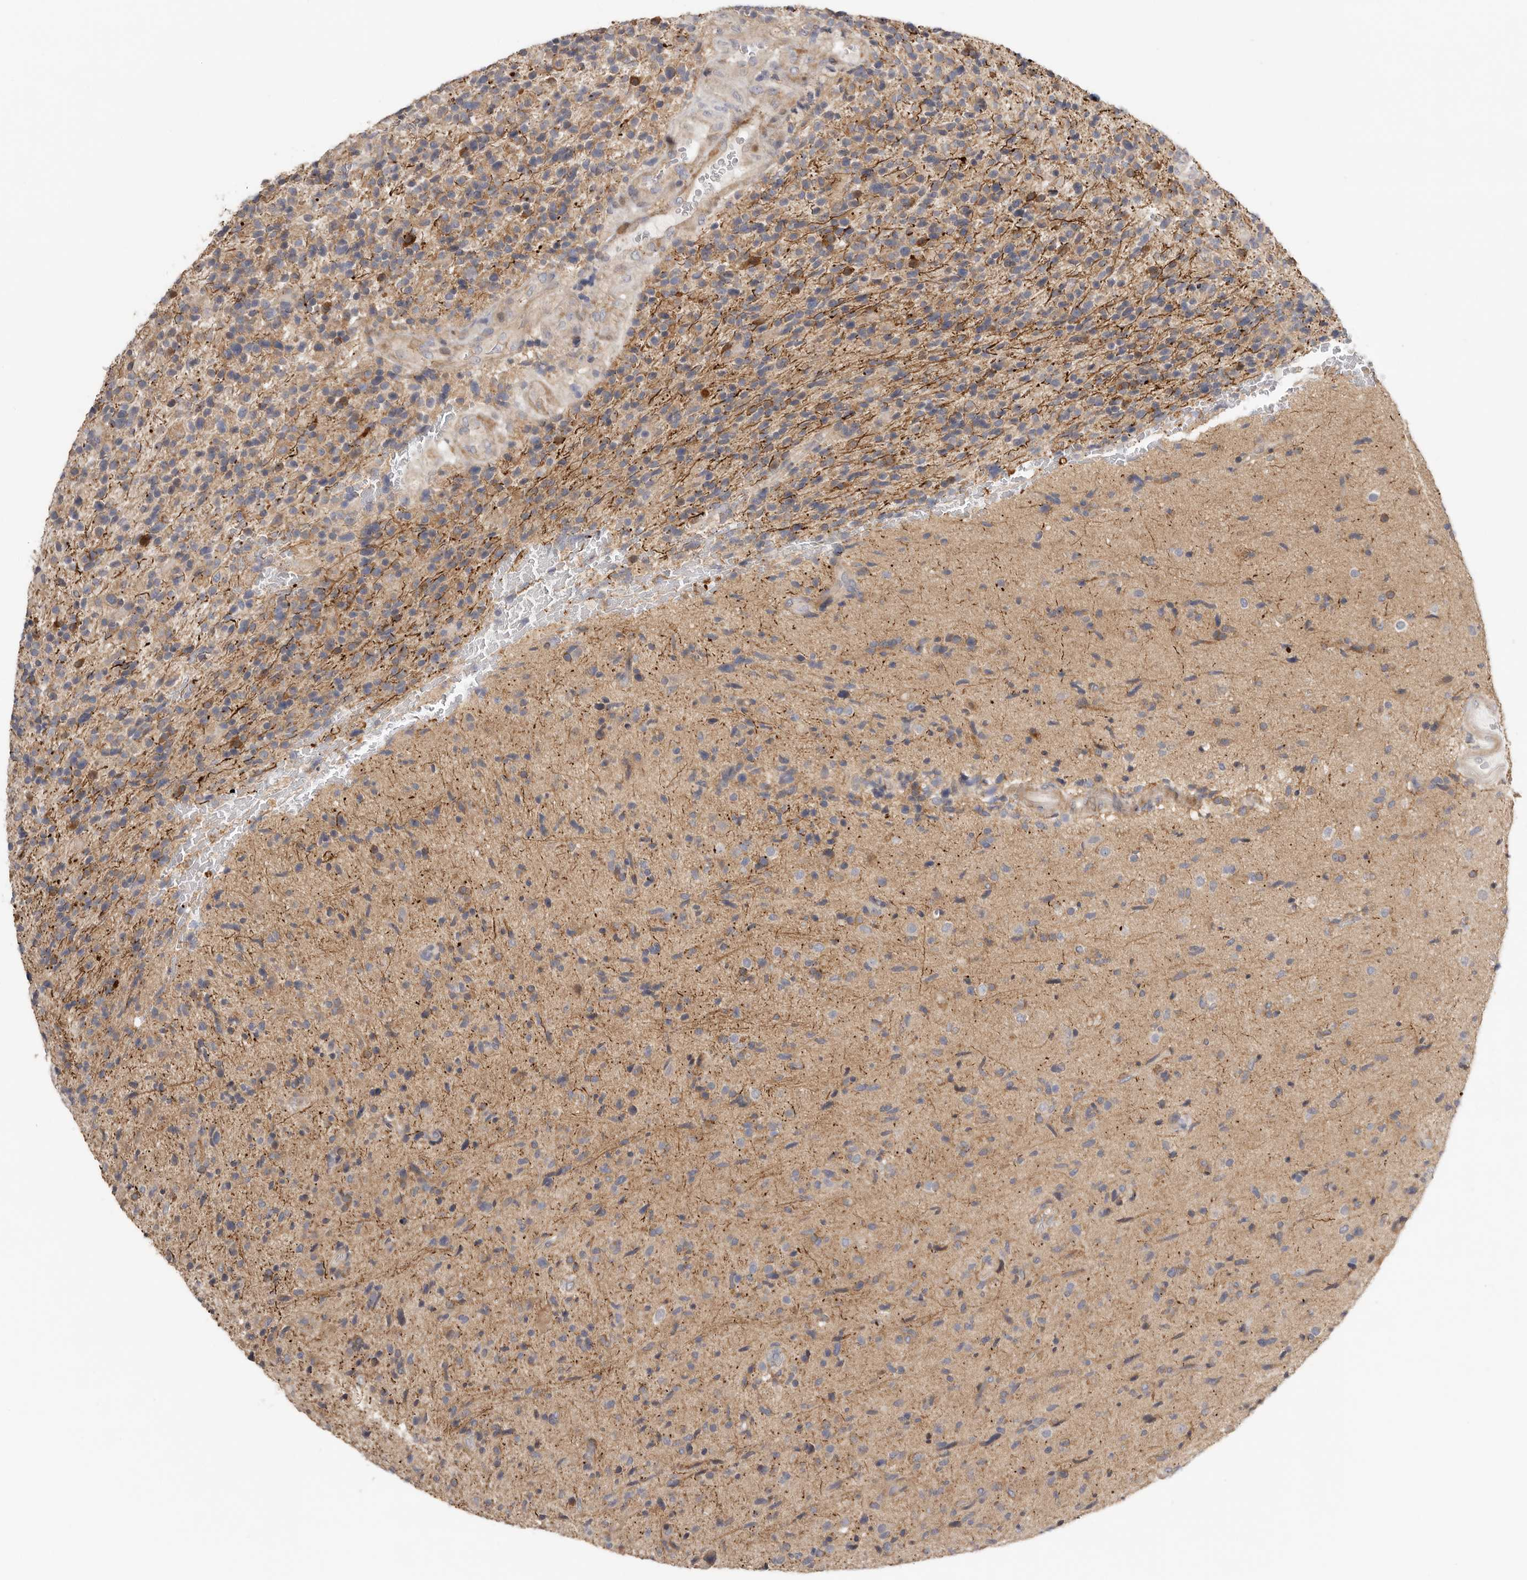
{"staining": {"intensity": "weak", "quantity": "<25%", "location": "cytoplasmic/membranous"}, "tissue": "glioma", "cell_type": "Tumor cells", "image_type": "cancer", "snomed": [{"axis": "morphology", "description": "Glioma, malignant, High grade"}, {"axis": "topography", "description": "Brain"}], "caption": "This image is of glioma stained with immunohistochemistry (IHC) to label a protein in brown with the nuclei are counter-stained blue. There is no positivity in tumor cells.", "gene": "MSRB2", "patient": {"sex": "male", "age": 72}}